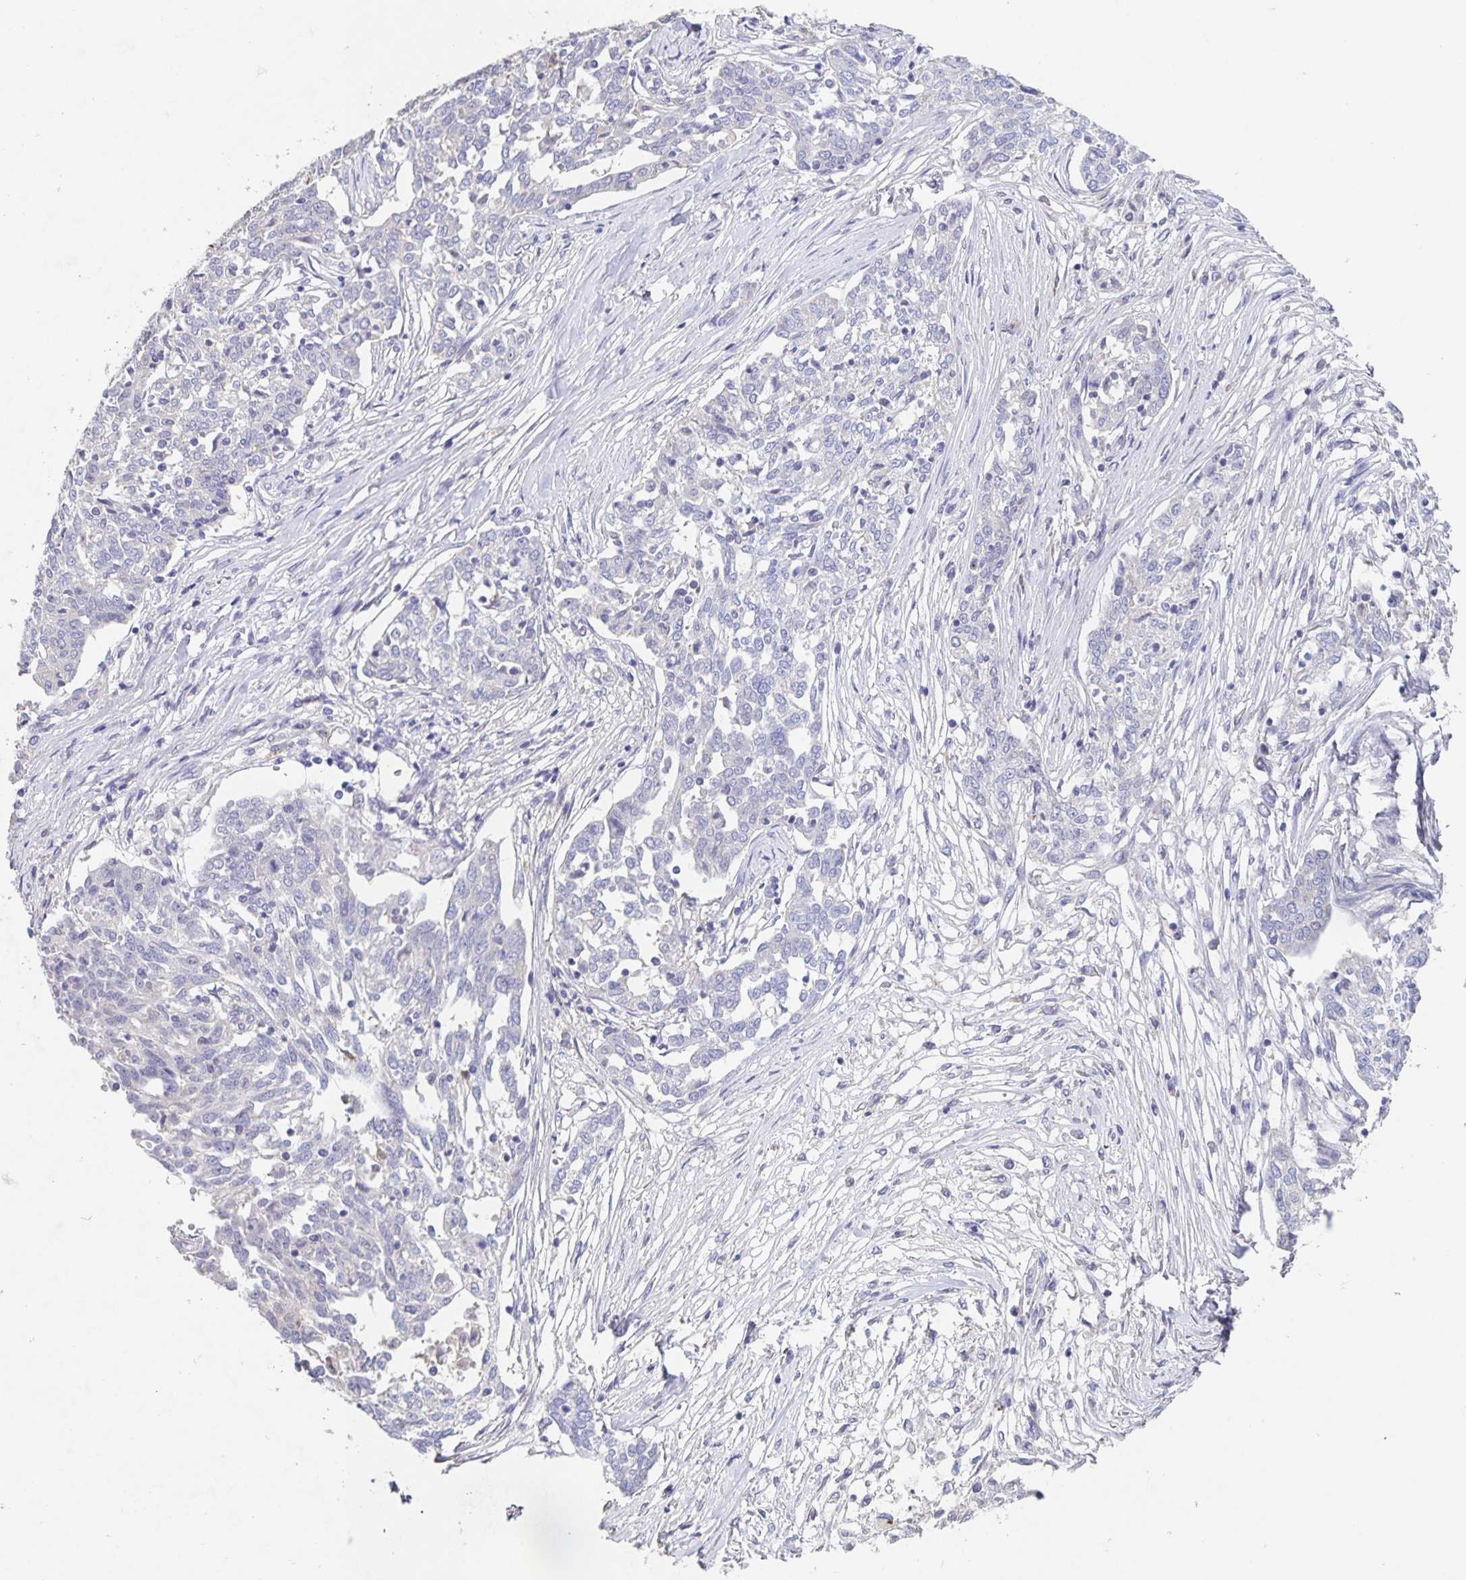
{"staining": {"intensity": "negative", "quantity": "none", "location": "none"}, "tissue": "ovarian cancer", "cell_type": "Tumor cells", "image_type": "cancer", "snomed": [{"axis": "morphology", "description": "Cystadenocarcinoma, serous, NOS"}, {"axis": "topography", "description": "Ovary"}], "caption": "Human ovarian cancer (serous cystadenocarcinoma) stained for a protein using immunohistochemistry exhibits no staining in tumor cells.", "gene": "CDC42BPG", "patient": {"sex": "female", "age": 67}}